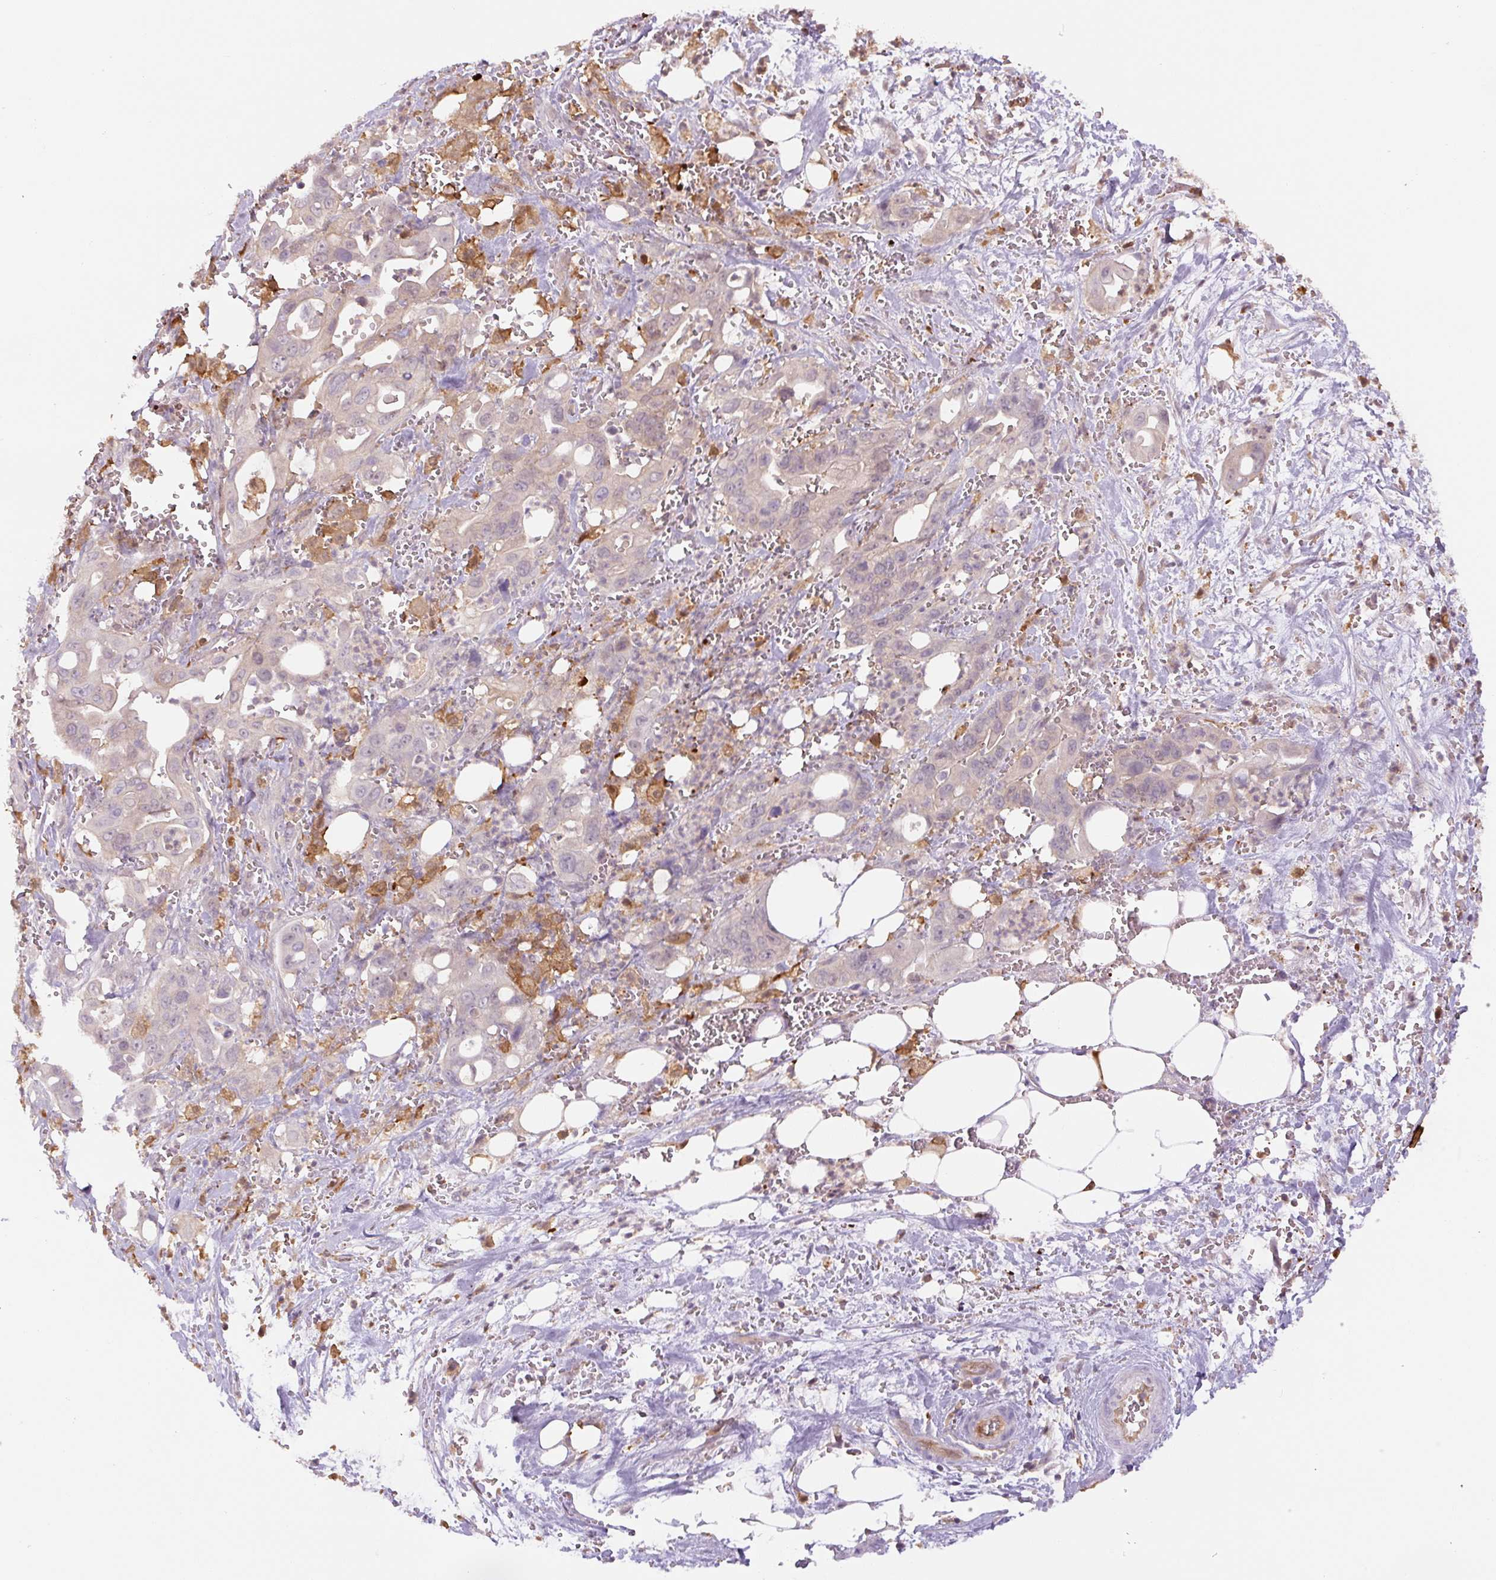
{"staining": {"intensity": "negative", "quantity": "none", "location": "none"}, "tissue": "pancreatic cancer", "cell_type": "Tumor cells", "image_type": "cancer", "snomed": [{"axis": "morphology", "description": "Adenocarcinoma, NOS"}, {"axis": "topography", "description": "Pancreas"}], "caption": "High magnification brightfield microscopy of pancreatic cancer stained with DAB (3,3'-diaminobenzidine) (brown) and counterstained with hematoxylin (blue): tumor cells show no significant positivity.", "gene": "SPSB2", "patient": {"sex": "male", "age": 61}}